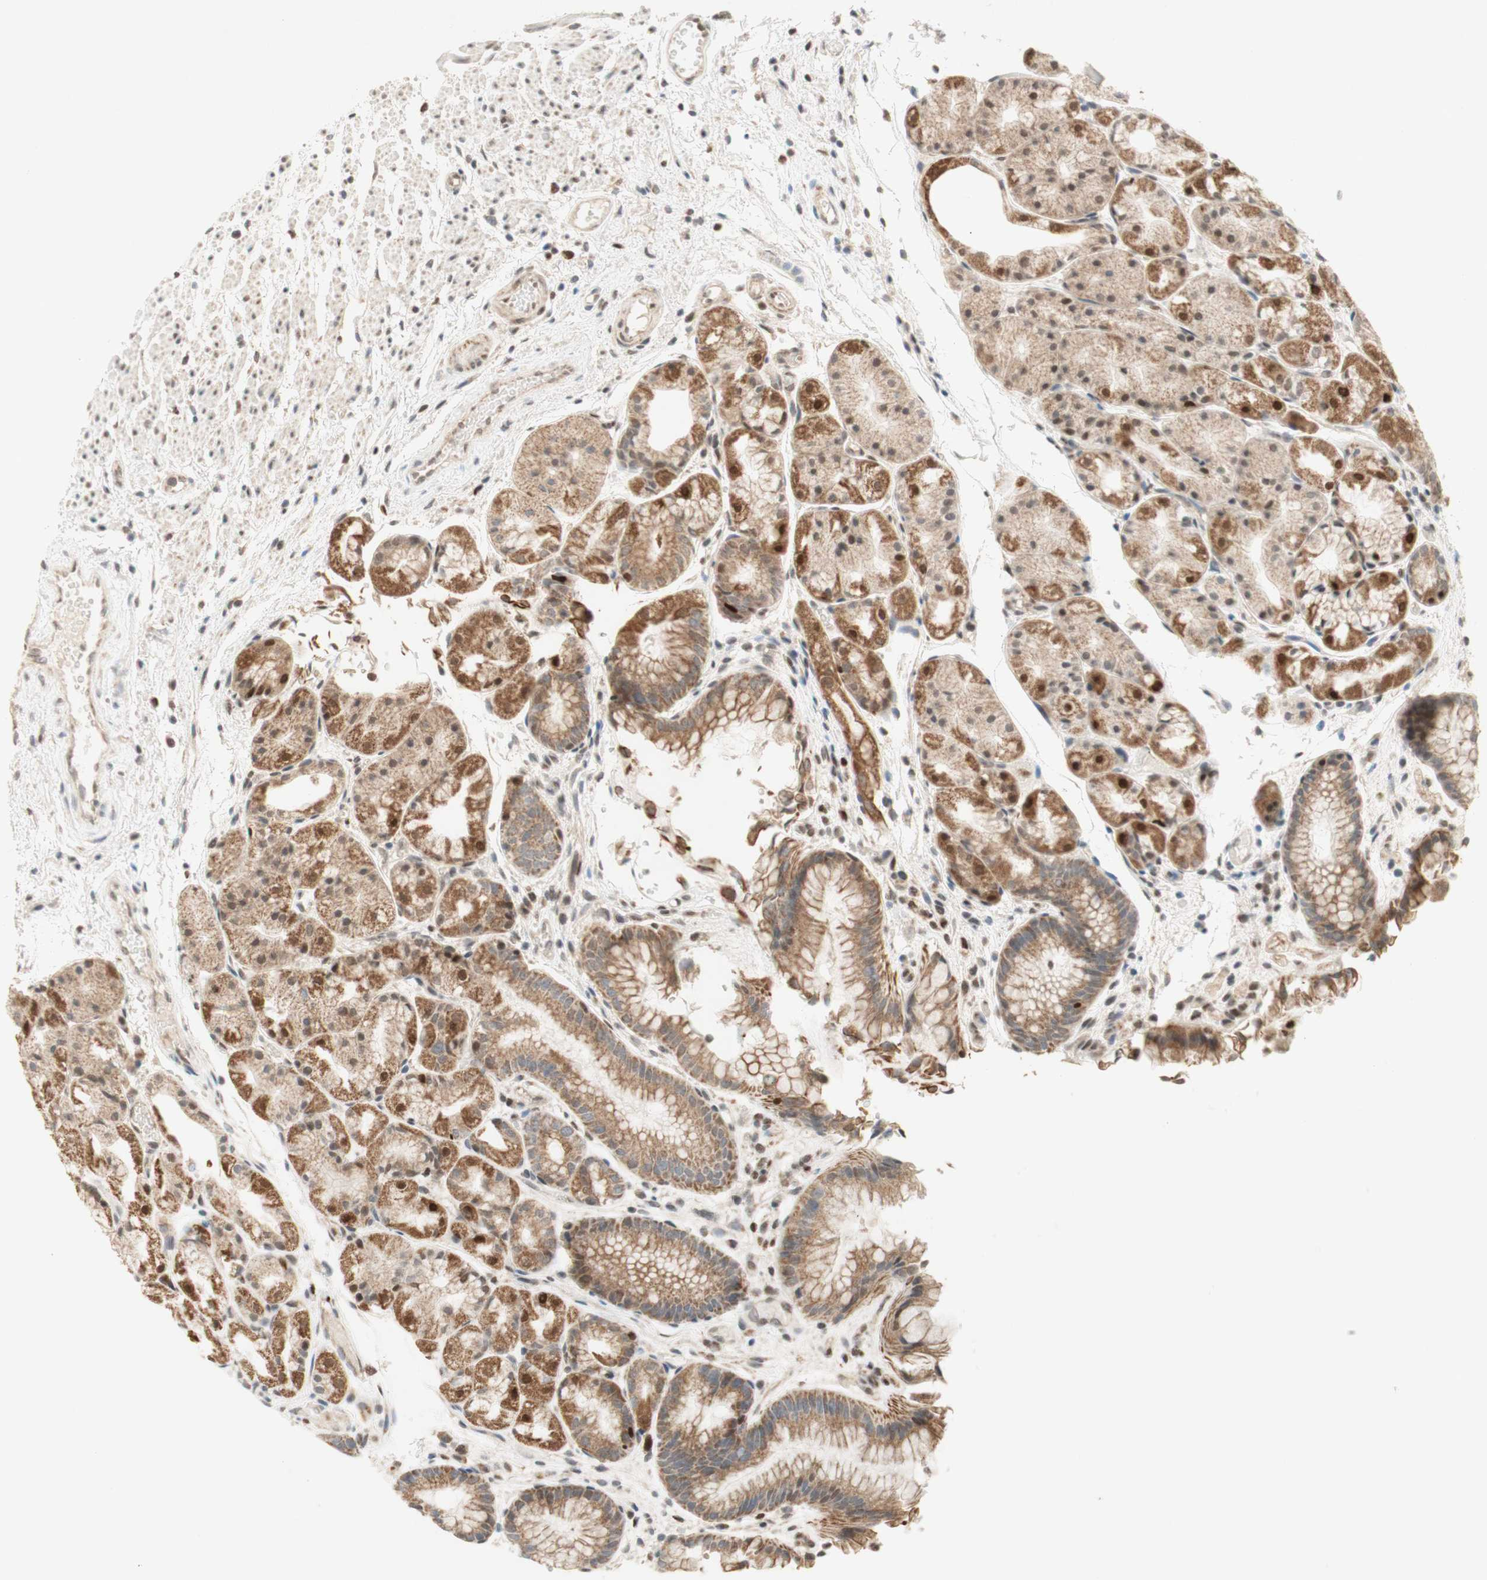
{"staining": {"intensity": "strong", "quantity": "25%-75%", "location": "cytoplasmic/membranous,nuclear"}, "tissue": "stomach", "cell_type": "Glandular cells", "image_type": "normal", "snomed": [{"axis": "morphology", "description": "Normal tissue, NOS"}, {"axis": "topography", "description": "Stomach, upper"}], "caption": "A micrograph of human stomach stained for a protein shows strong cytoplasmic/membranous,nuclear brown staining in glandular cells.", "gene": "DNMT3A", "patient": {"sex": "male", "age": 72}}